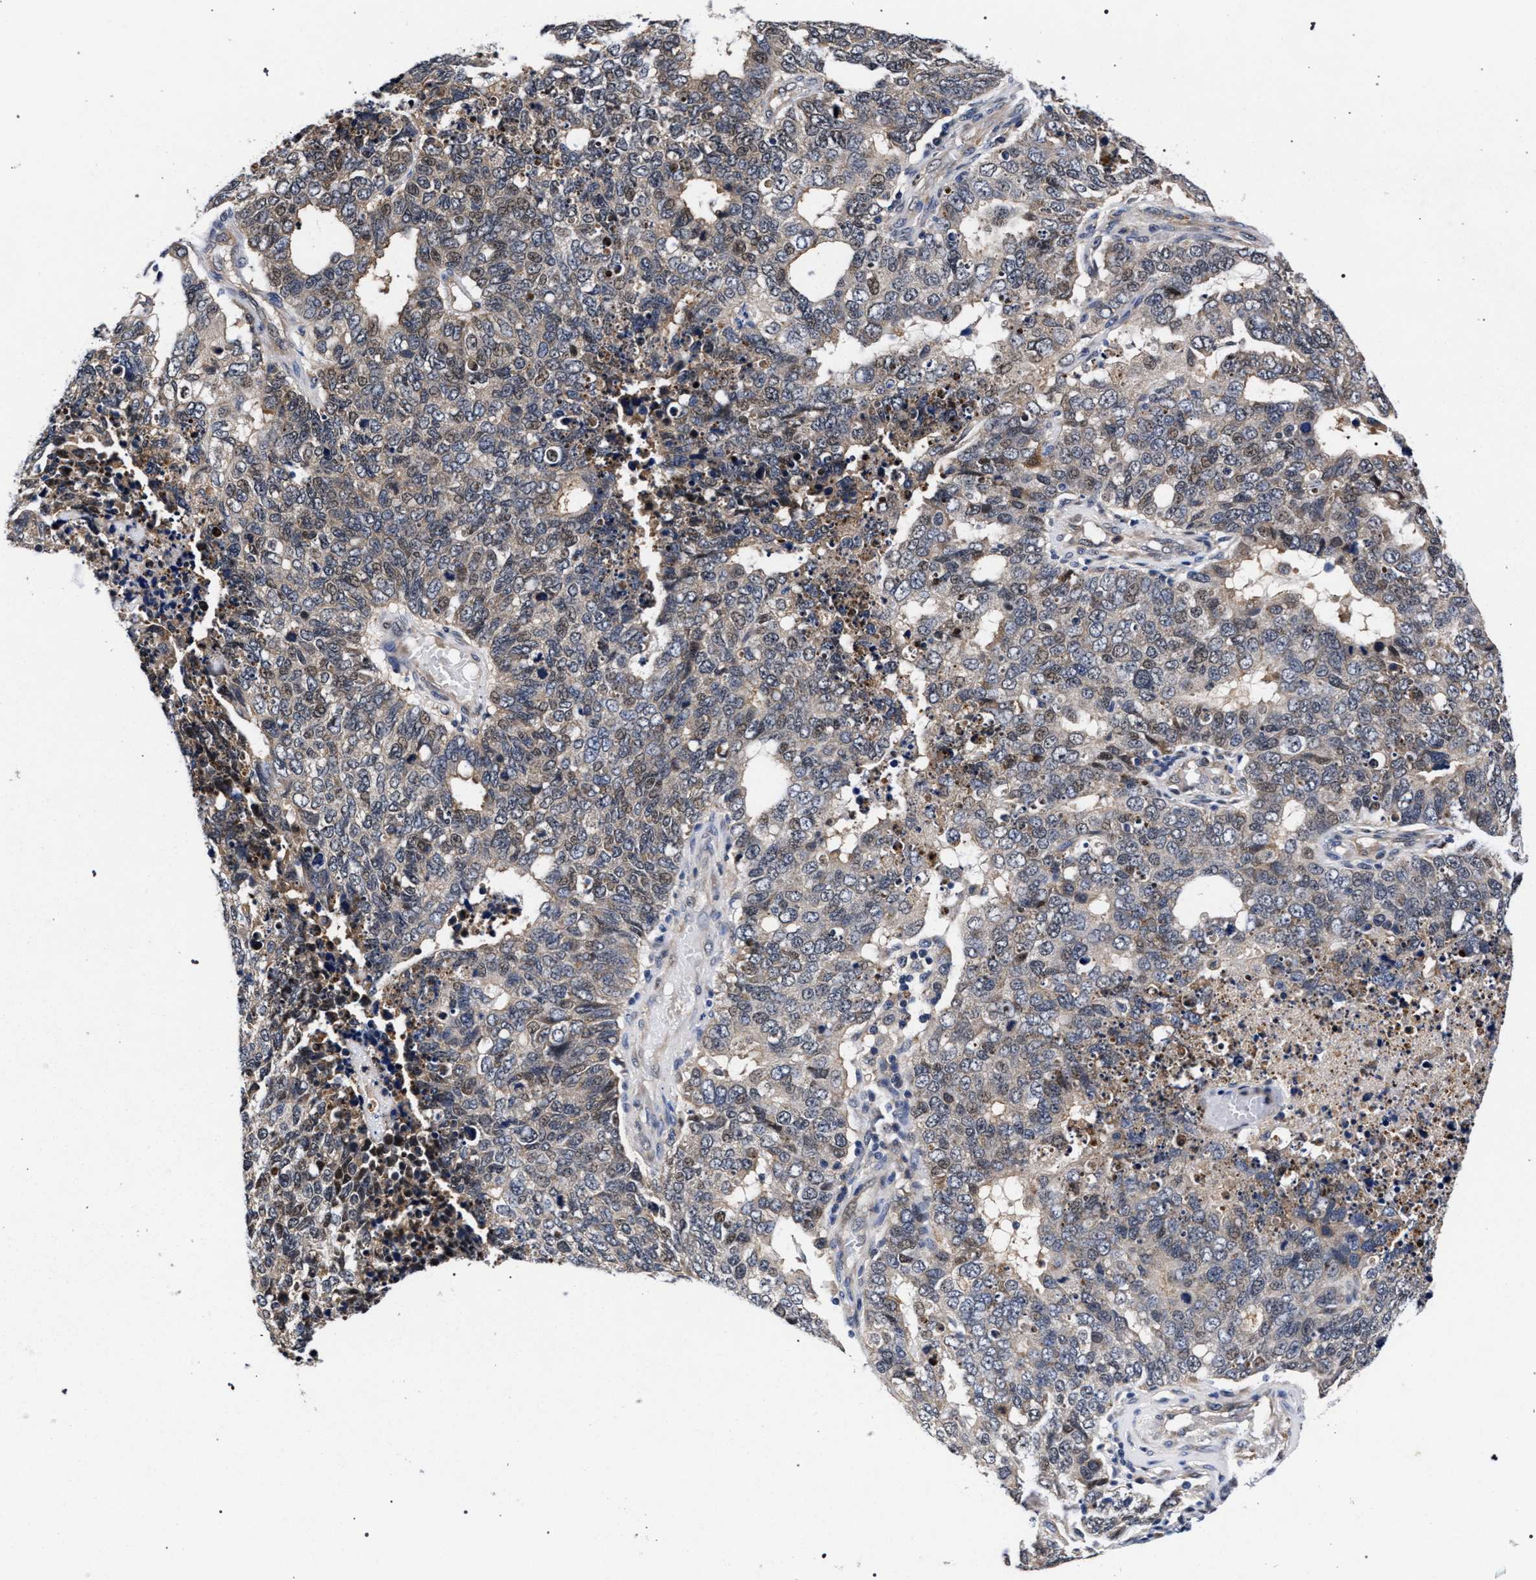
{"staining": {"intensity": "weak", "quantity": "25%-75%", "location": "nuclear"}, "tissue": "cervical cancer", "cell_type": "Tumor cells", "image_type": "cancer", "snomed": [{"axis": "morphology", "description": "Squamous cell carcinoma, NOS"}, {"axis": "topography", "description": "Cervix"}], "caption": "This micrograph demonstrates IHC staining of human cervical squamous cell carcinoma, with low weak nuclear expression in approximately 25%-75% of tumor cells.", "gene": "ZNF462", "patient": {"sex": "female", "age": 63}}